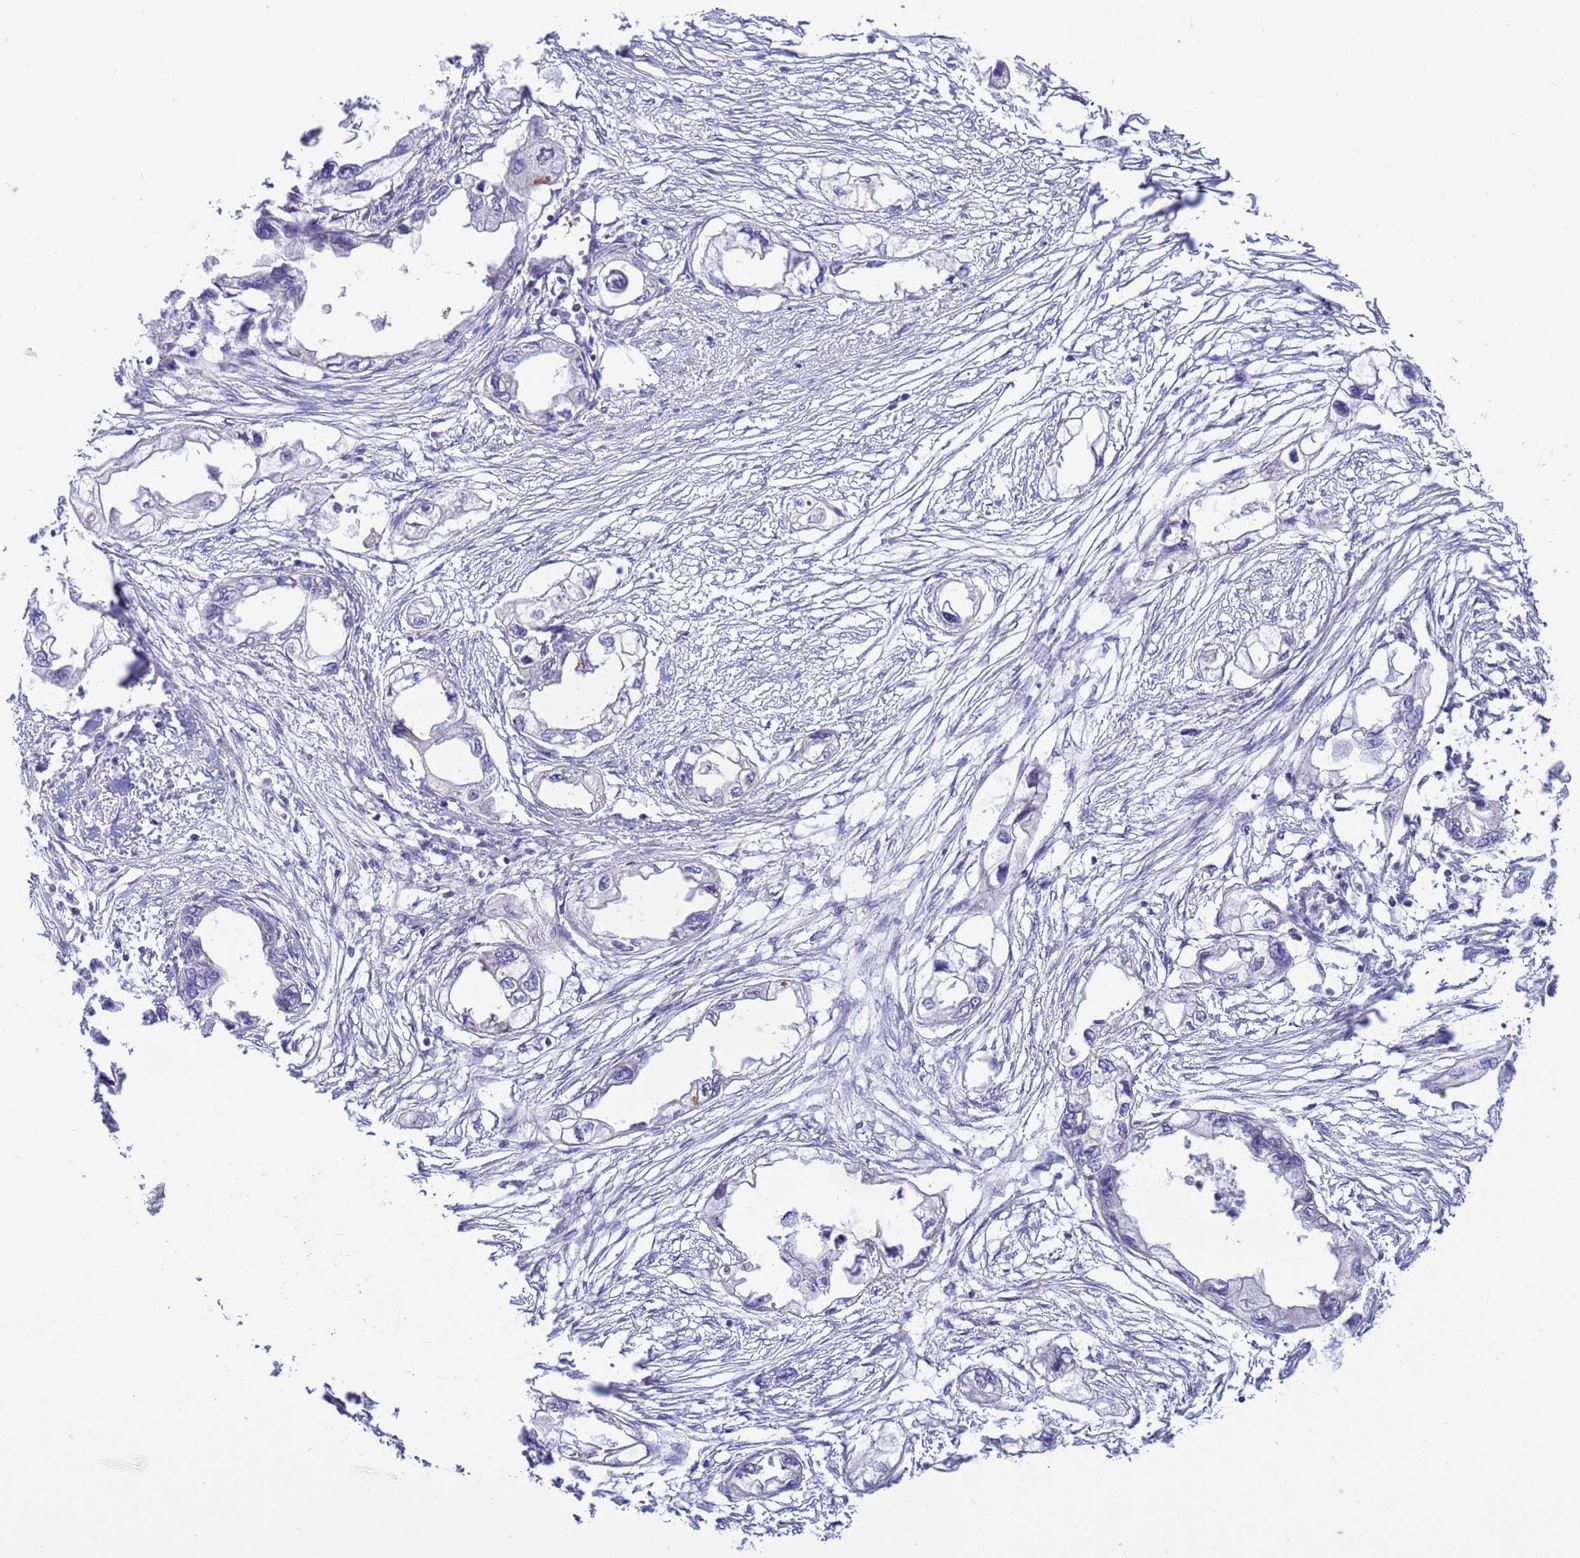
{"staining": {"intensity": "negative", "quantity": "none", "location": "none"}, "tissue": "endometrial cancer", "cell_type": "Tumor cells", "image_type": "cancer", "snomed": [{"axis": "morphology", "description": "Adenocarcinoma, NOS"}, {"axis": "morphology", "description": "Adenocarcinoma, metastatic, NOS"}, {"axis": "topography", "description": "Adipose tissue"}, {"axis": "topography", "description": "Endometrium"}], "caption": "A photomicrograph of endometrial cancer (metastatic adenocarcinoma) stained for a protein exhibits no brown staining in tumor cells.", "gene": "TRPC6", "patient": {"sex": "female", "age": 67}}